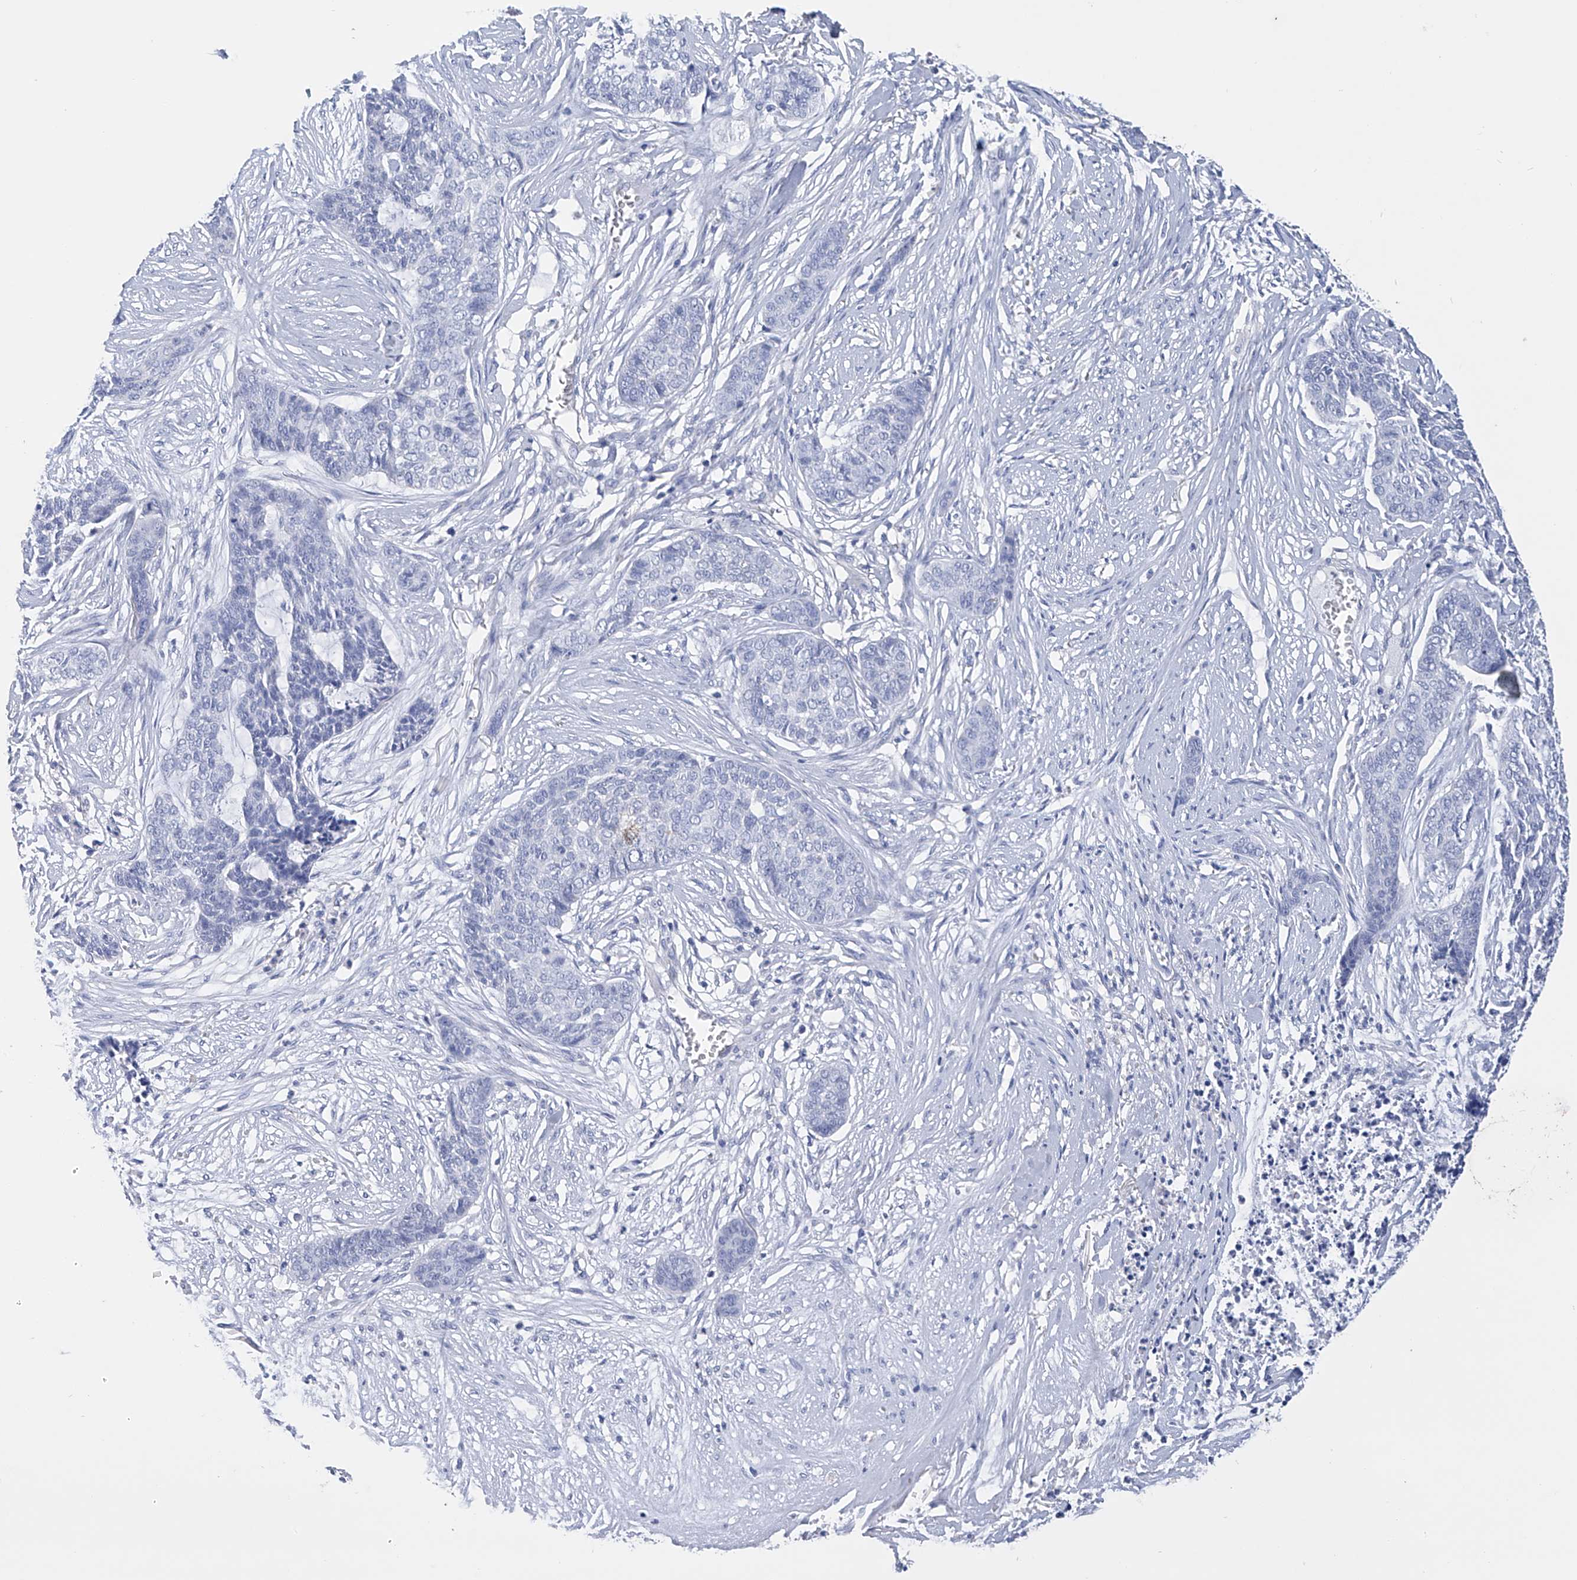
{"staining": {"intensity": "negative", "quantity": "none", "location": "none"}, "tissue": "skin cancer", "cell_type": "Tumor cells", "image_type": "cancer", "snomed": [{"axis": "morphology", "description": "Basal cell carcinoma"}, {"axis": "topography", "description": "Skin"}], "caption": "Basal cell carcinoma (skin) was stained to show a protein in brown. There is no significant expression in tumor cells.", "gene": "ADRA1A", "patient": {"sex": "female", "age": 64}}